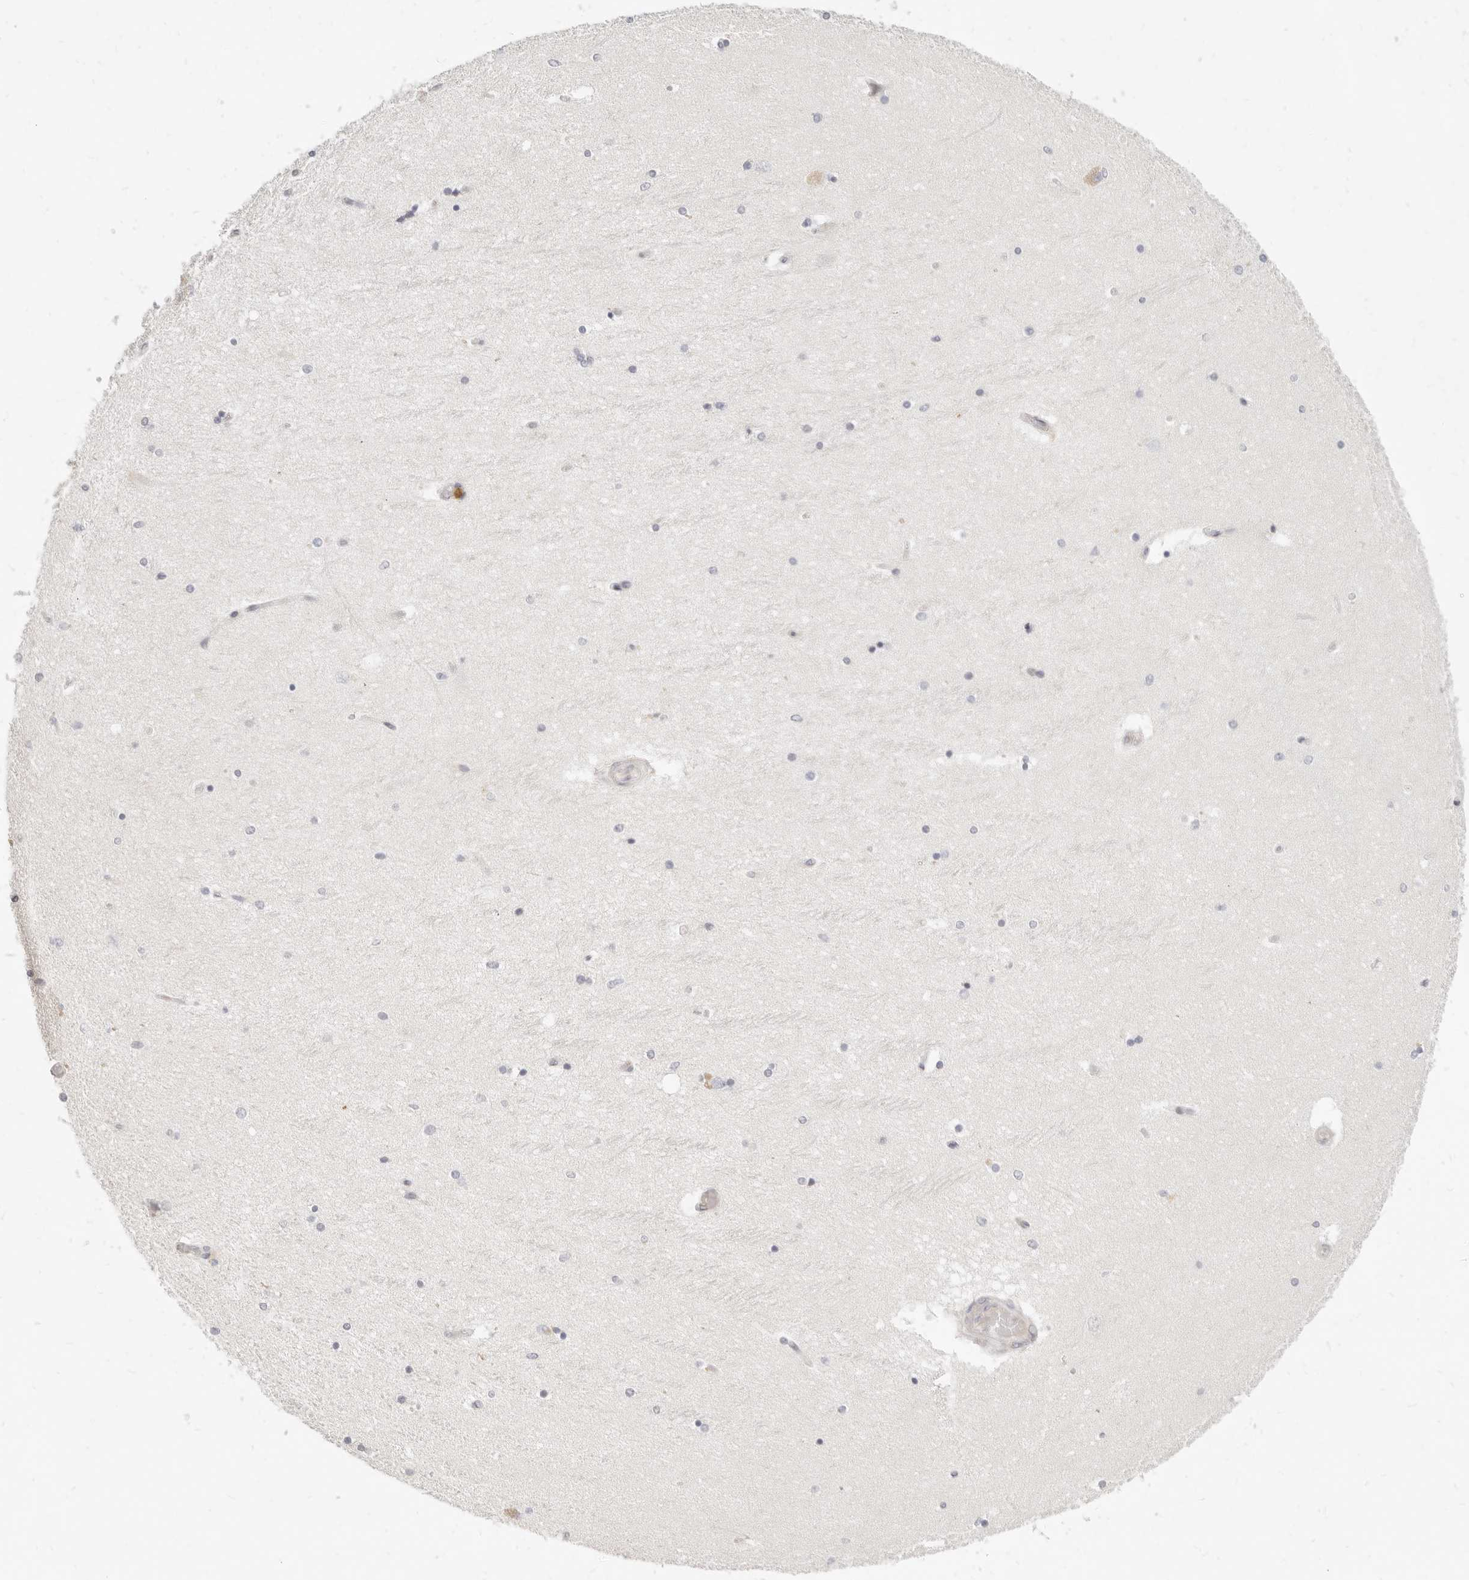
{"staining": {"intensity": "negative", "quantity": "none", "location": "none"}, "tissue": "hippocampus", "cell_type": "Glial cells", "image_type": "normal", "snomed": [{"axis": "morphology", "description": "Normal tissue, NOS"}, {"axis": "topography", "description": "Hippocampus"}], "caption": "Human hippocampus stained for a protein using IHC demonstrates no positivity in glial cells.", "gene": "LTB4R2", "patient": {"sex": "female", "age": 54}}